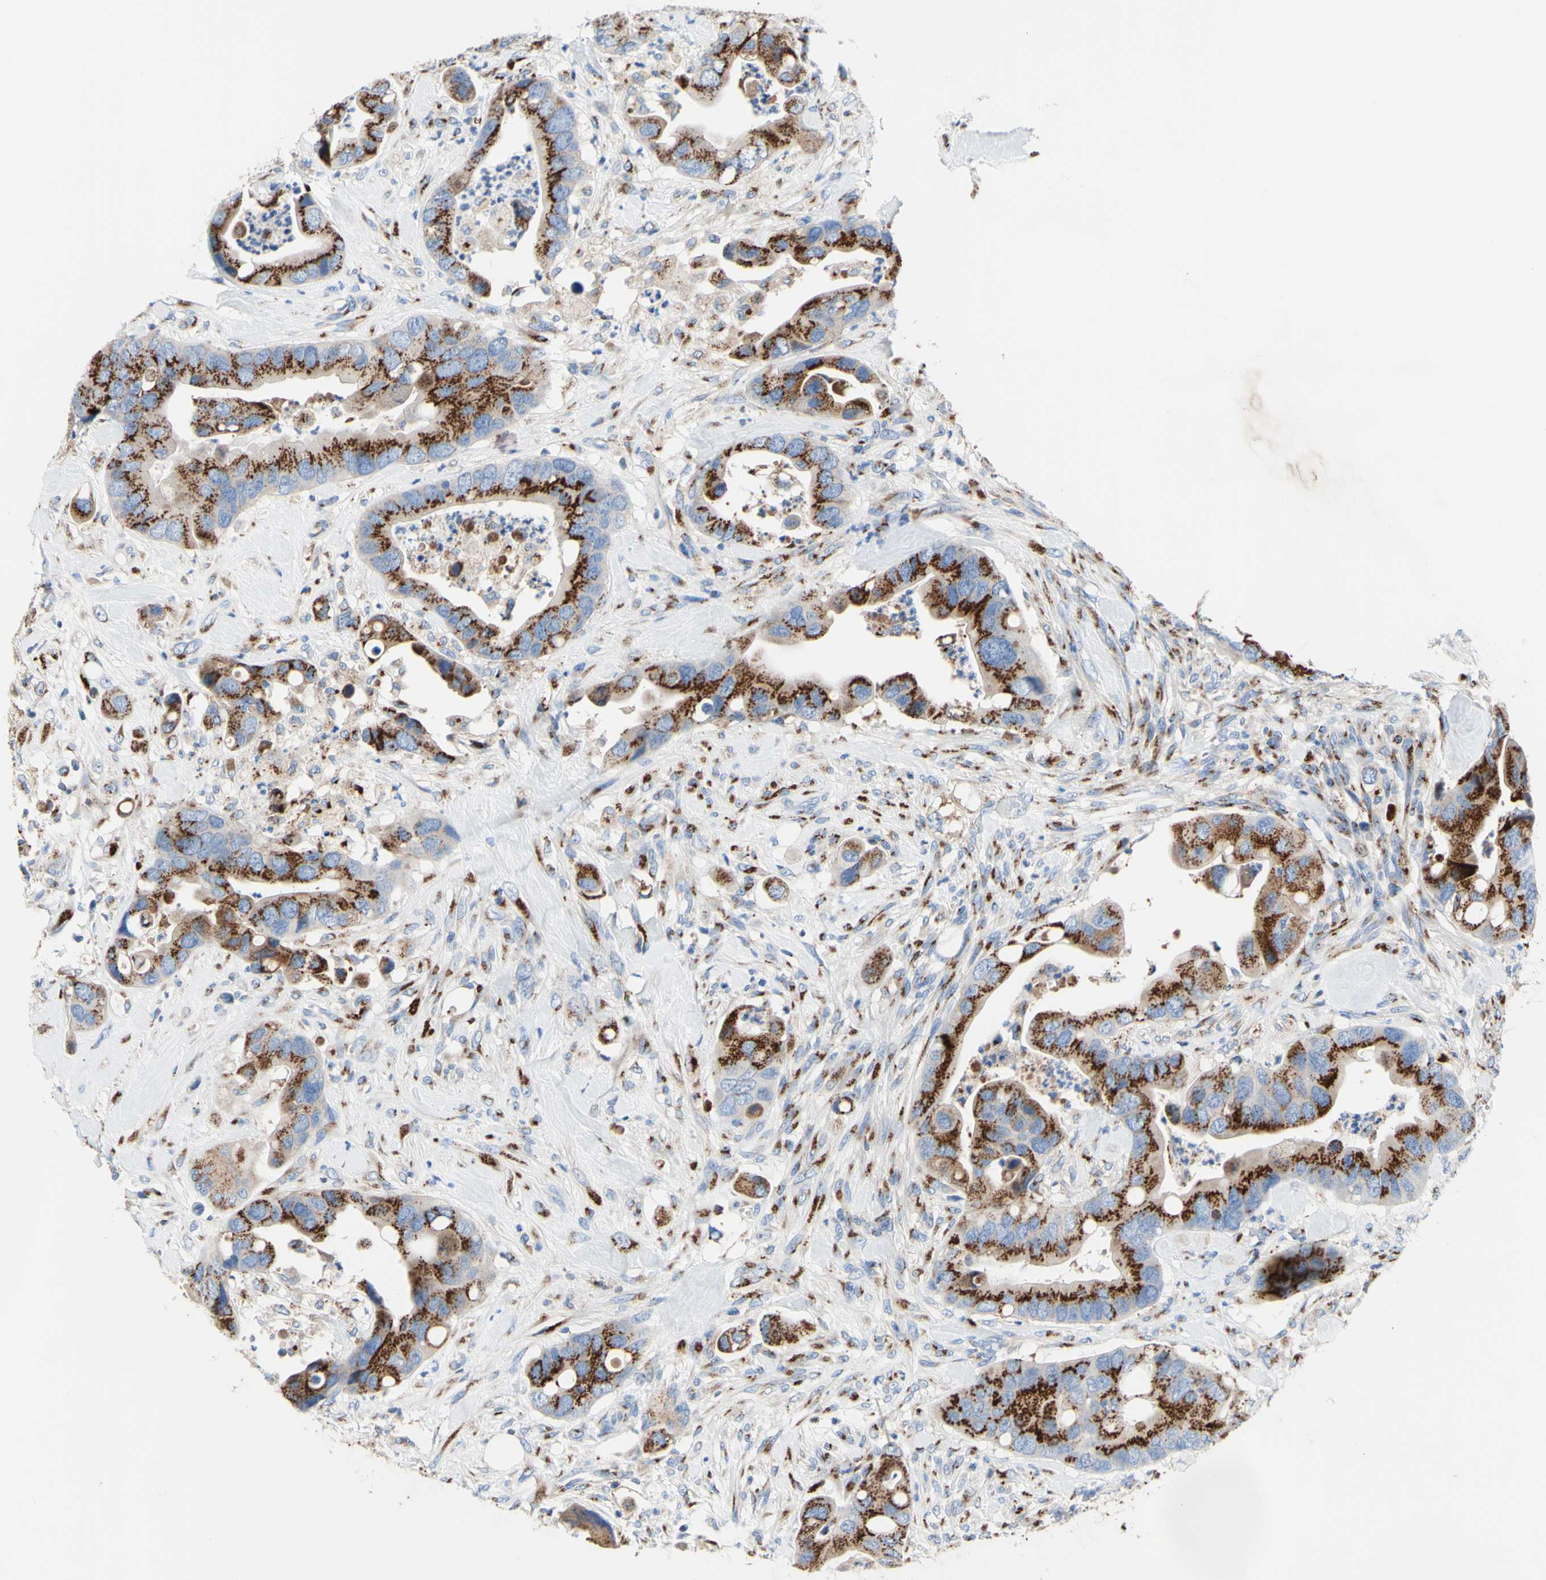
{"staining": {"intensity": "strong", "quantity": ">75%", "location": "cytoplasmic/membranous"}, "tissue": "colorectal cancer", "cell_type": "Tumor cells", "image_type": "cancer", "snomed": [{"axis": "morphology", "description": "Adenocarcinoma, NOS"}, {"axis": "topography", "description": "Rectum"}], "caption": "A high amount of strong cytoplasmic/membranous staining is seen in about >75% of tumor cells in colorectal cancer tissue. Nuclei are stained in blue.", "gene": "GALNT2", "patient": {"sex": "female", "age": 57}}